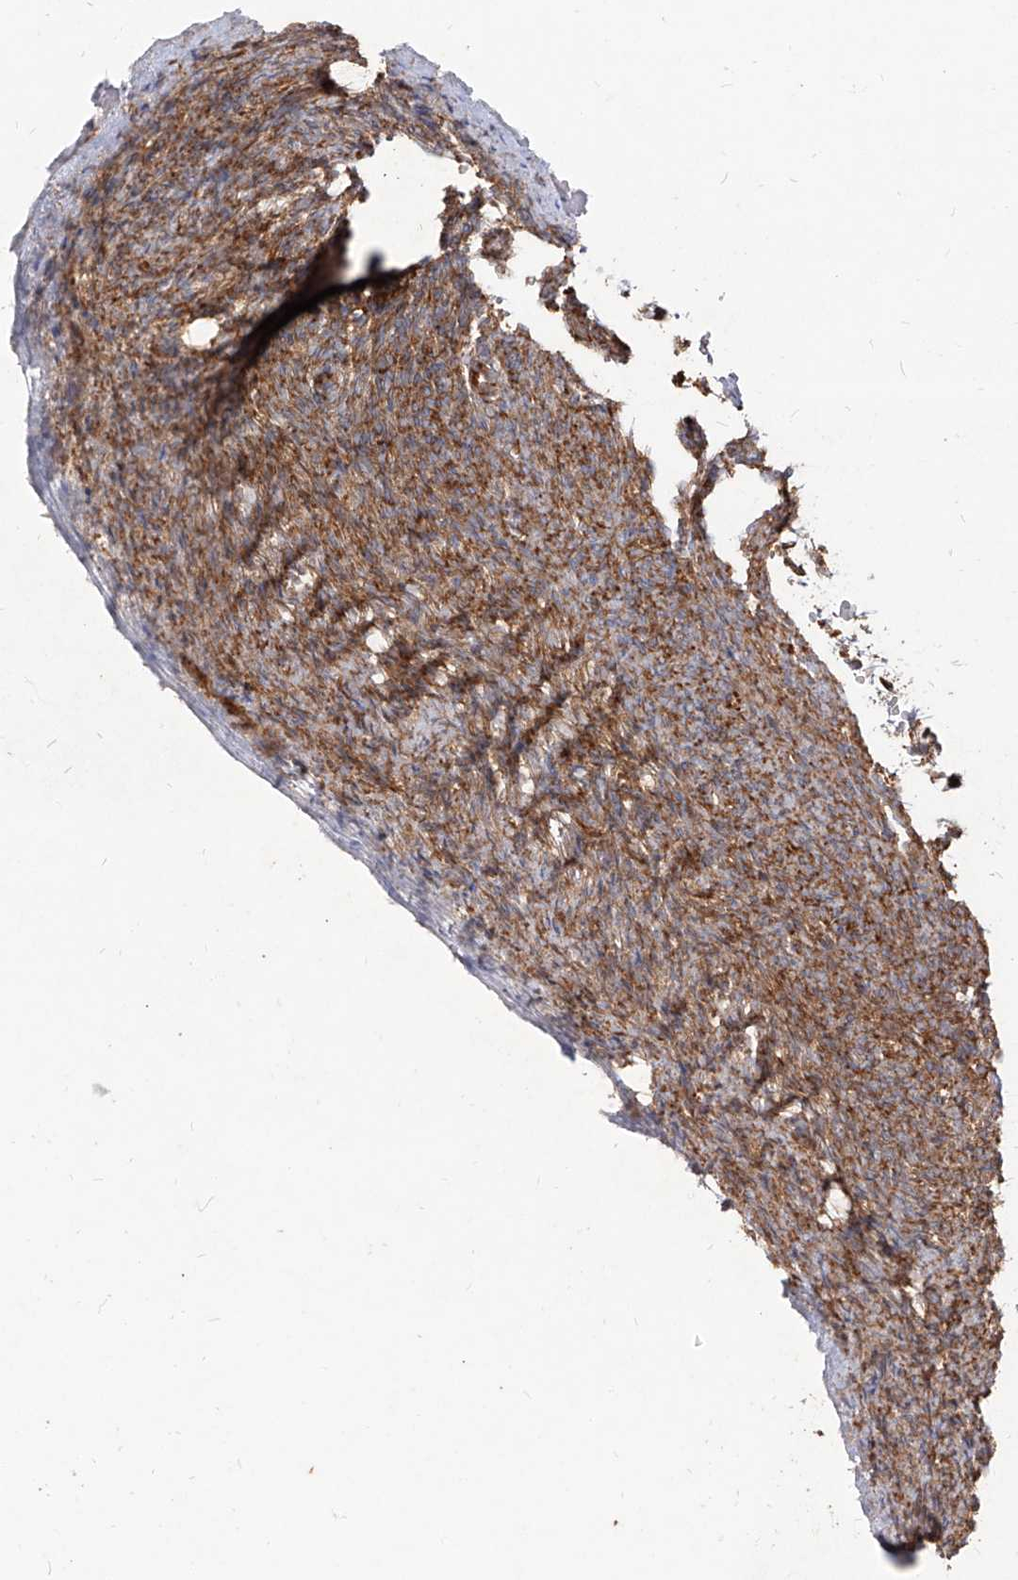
{"staining": {"intensity": "moderate", "quantity": ">75%", "location": "cytoplasmic/membranous"}, "tissue": "ovary", "cell_type": "Ovarian stroma cells", "image_type": "normal", "snomed": [{"axis": "morphology", "description": "Normal tissue, NOS"}, {"axis": "topography", "description": "Ovary"}], "caption": "DAB immunohistochemical staining of unremarkable ovary exhibits moderate cytoplasmic/membranous protein expression in approximately >75% of ovarian stroma cells.", "gene": "RPS25", "patient": {"sex": "female", "age": 34}}